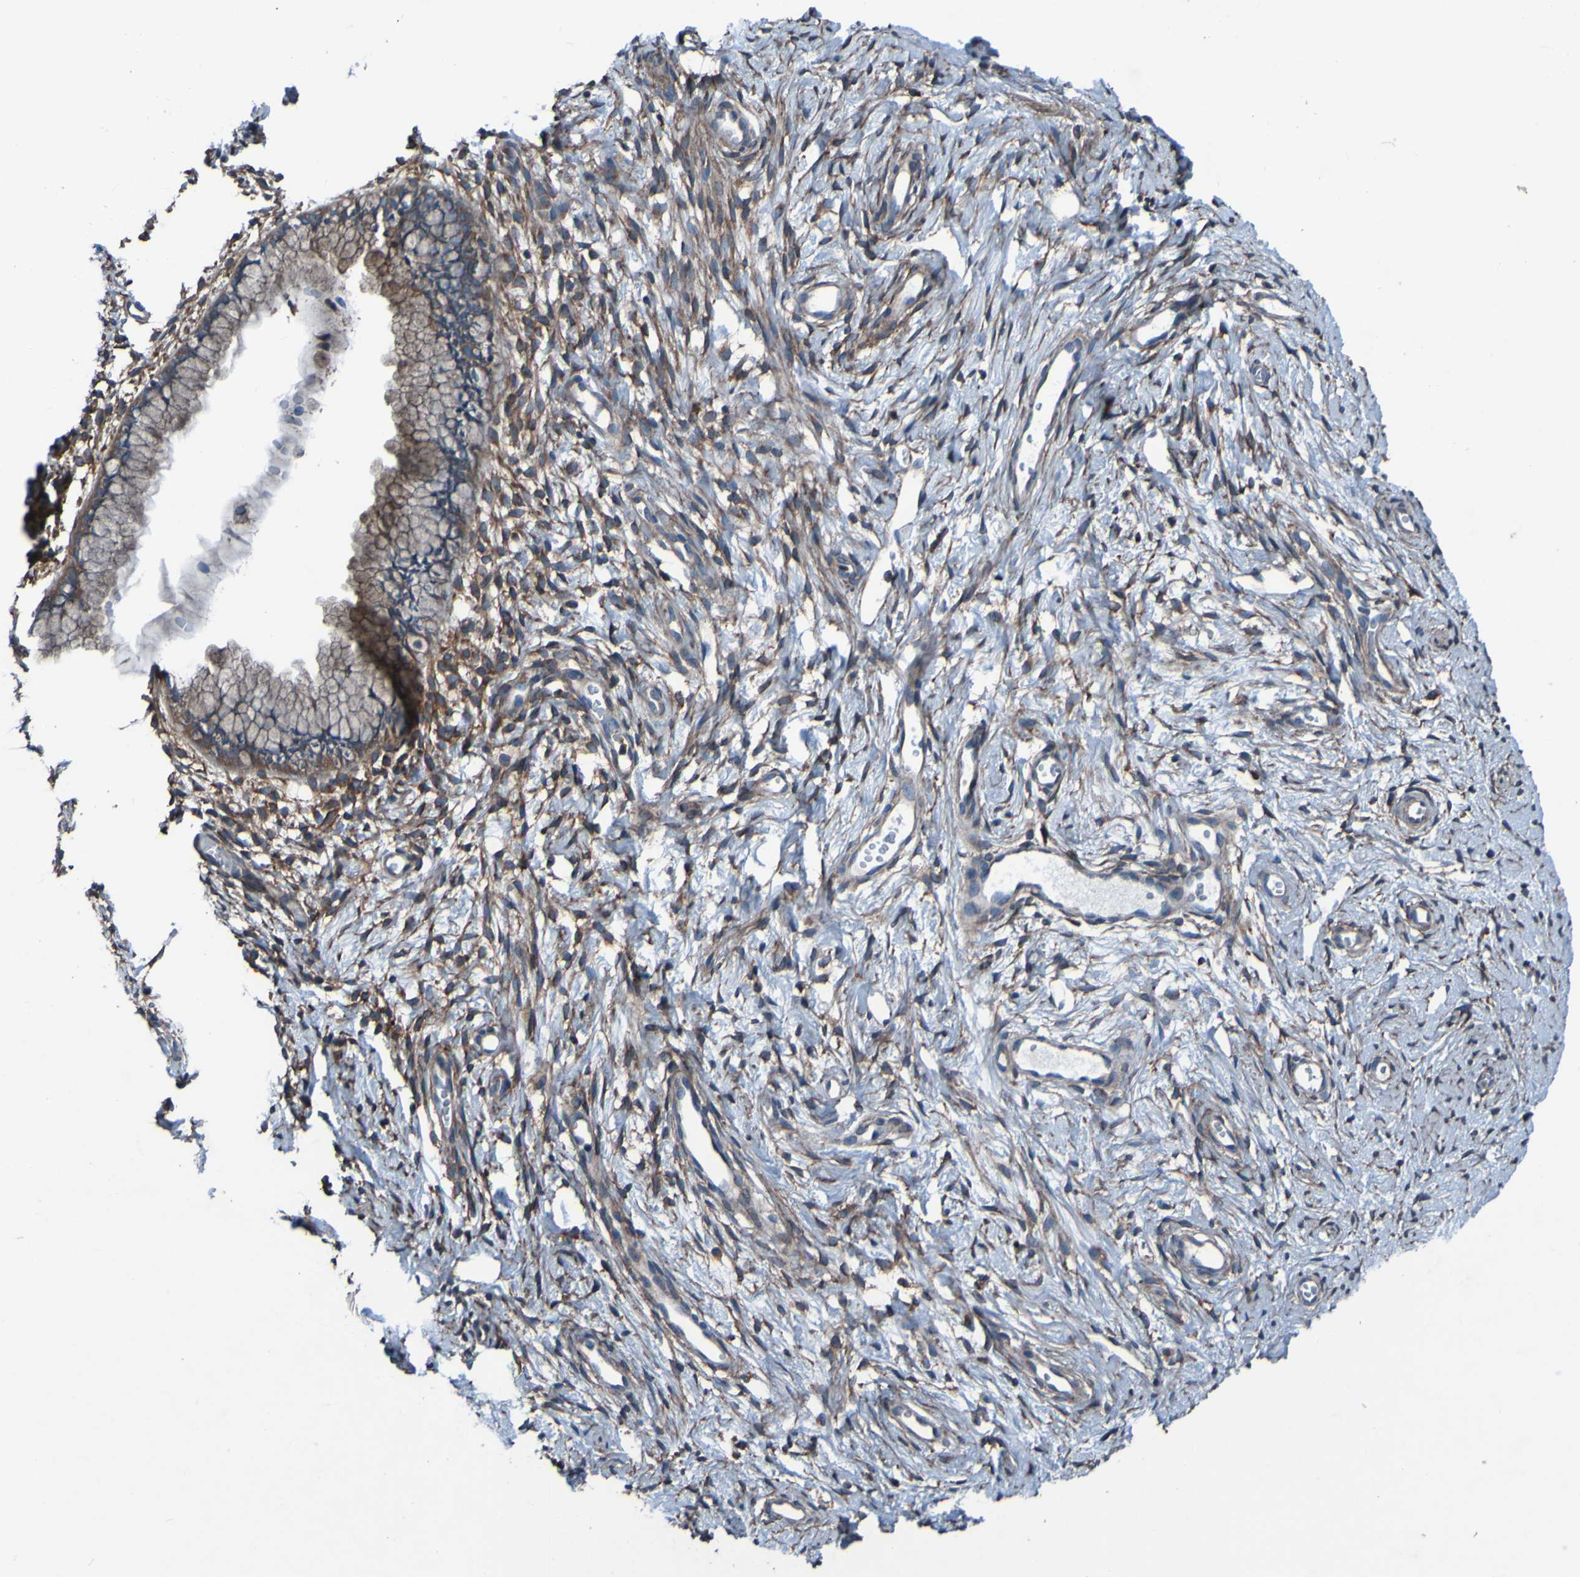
{"staining": {"intensity": "moderate", "quantity": "25%-75%", "location": "cytoplasmic/membranous"}, "tissue": "cervix", "cell_type": "Glandular cells", "image_type": "normal", "snomed": [{"axis": "morphology", "description": "Normal tissue, NOS"}, {"axis": "topography", "description": "Cervix"}], "caption": "Protein analysis of benign cervix demonstrates moderate cytoplasmic/membranous positivity in about 25%-75% of glandular cells. Nuclei are stained in blue.", "gene": "RAB5B", "patient": {"sex": "female", "age": 65}}